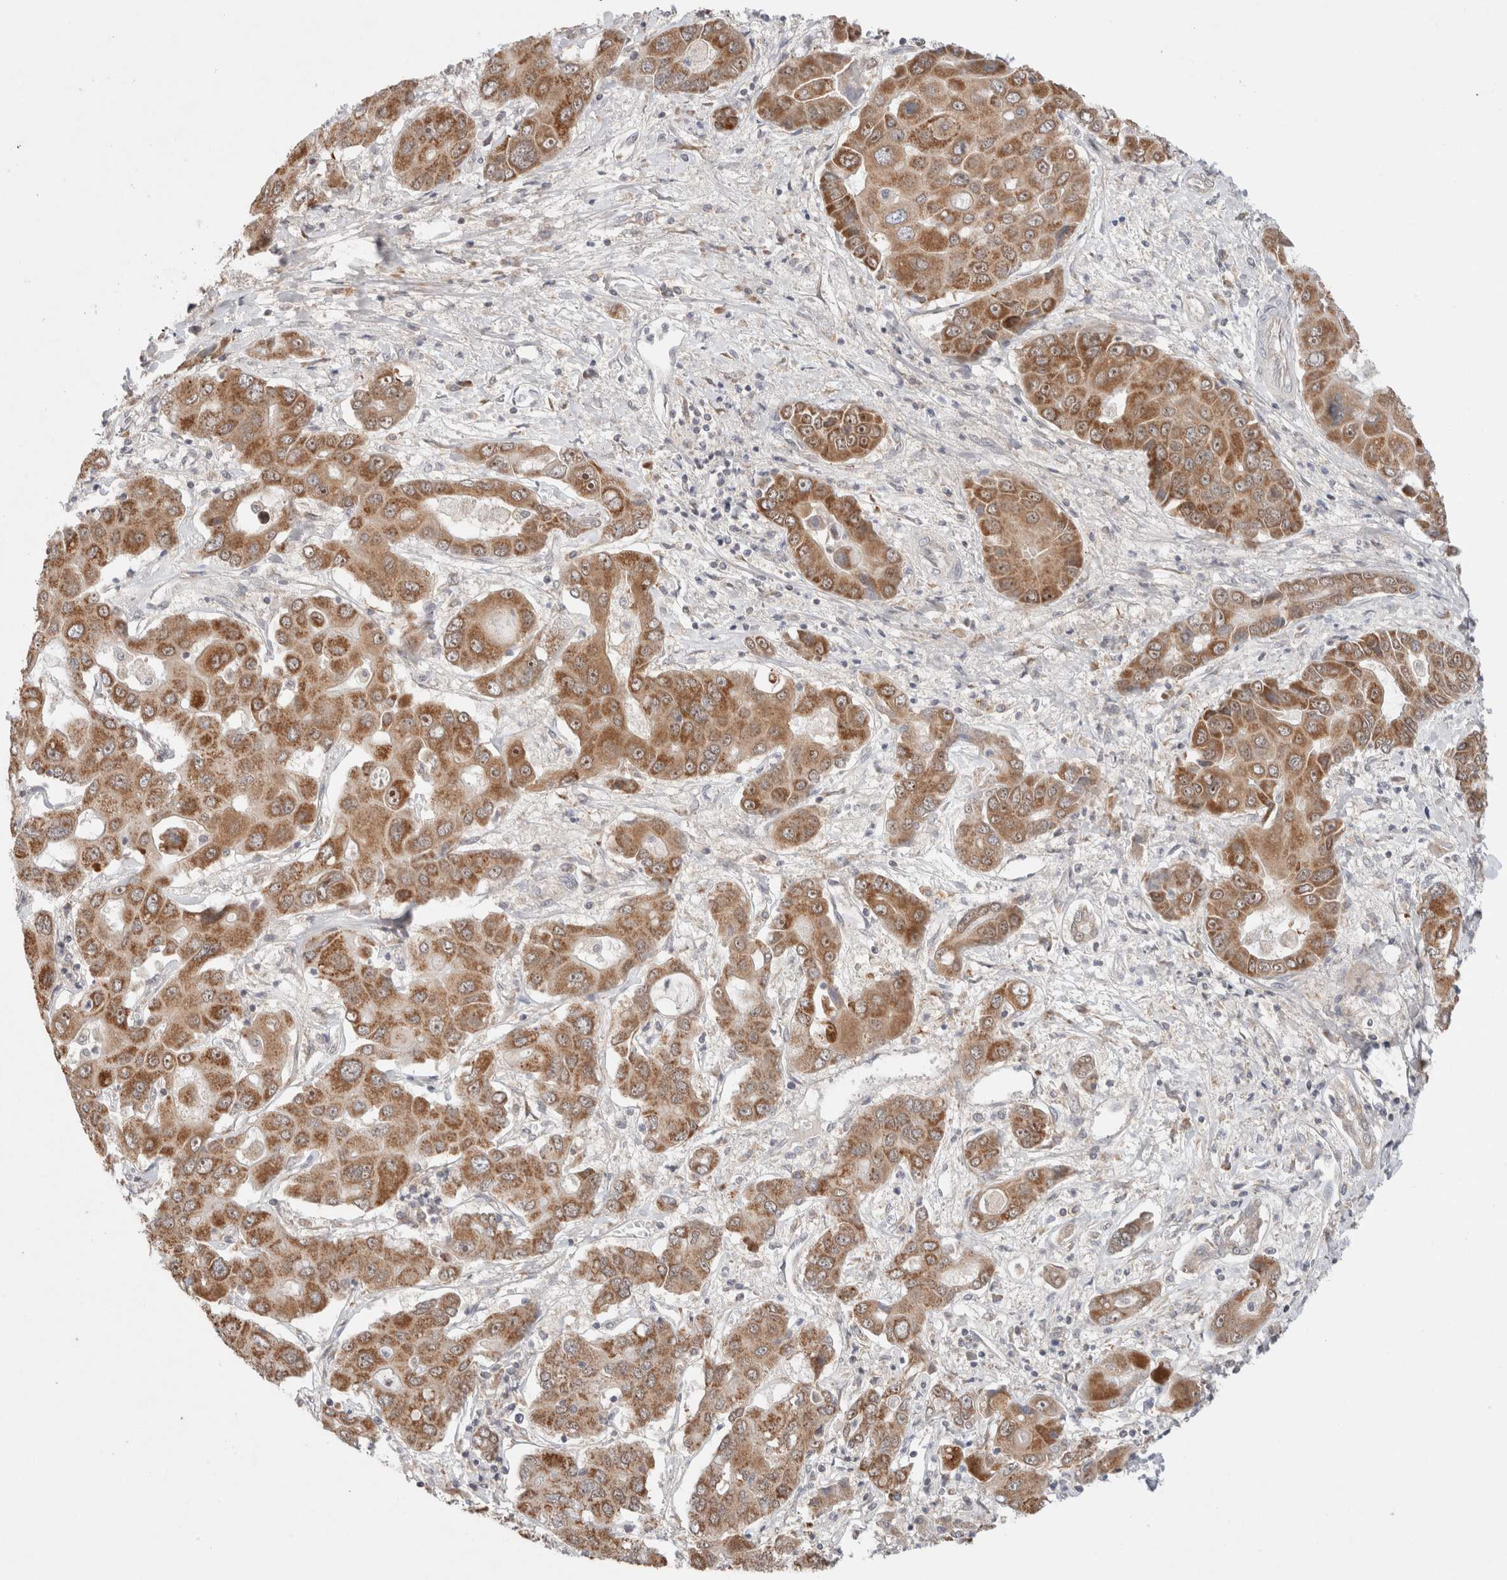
{"staining": {"intensity": "moderate", "quantity": ">75%", "location": "cytoplasmic/membranous,nuclear"}, "tissue": "liver cancer", "cell_type": "Tumor cells", "image_type": "cancer", "snomed": [{"axis": "morphology", "description": "Cholangiocarcinoma"}, {"axis": "topography", "description": "Liver"}], "caption": "Immunohistochemical staining of human liver cancer (cholangiocarcinoma) displays moderate cytoplasmic/membranous and nuclear protein expression in about >75% of tumor cells.", "gene": "ERI3", "patient": {"sex": "male", "age": 67}}